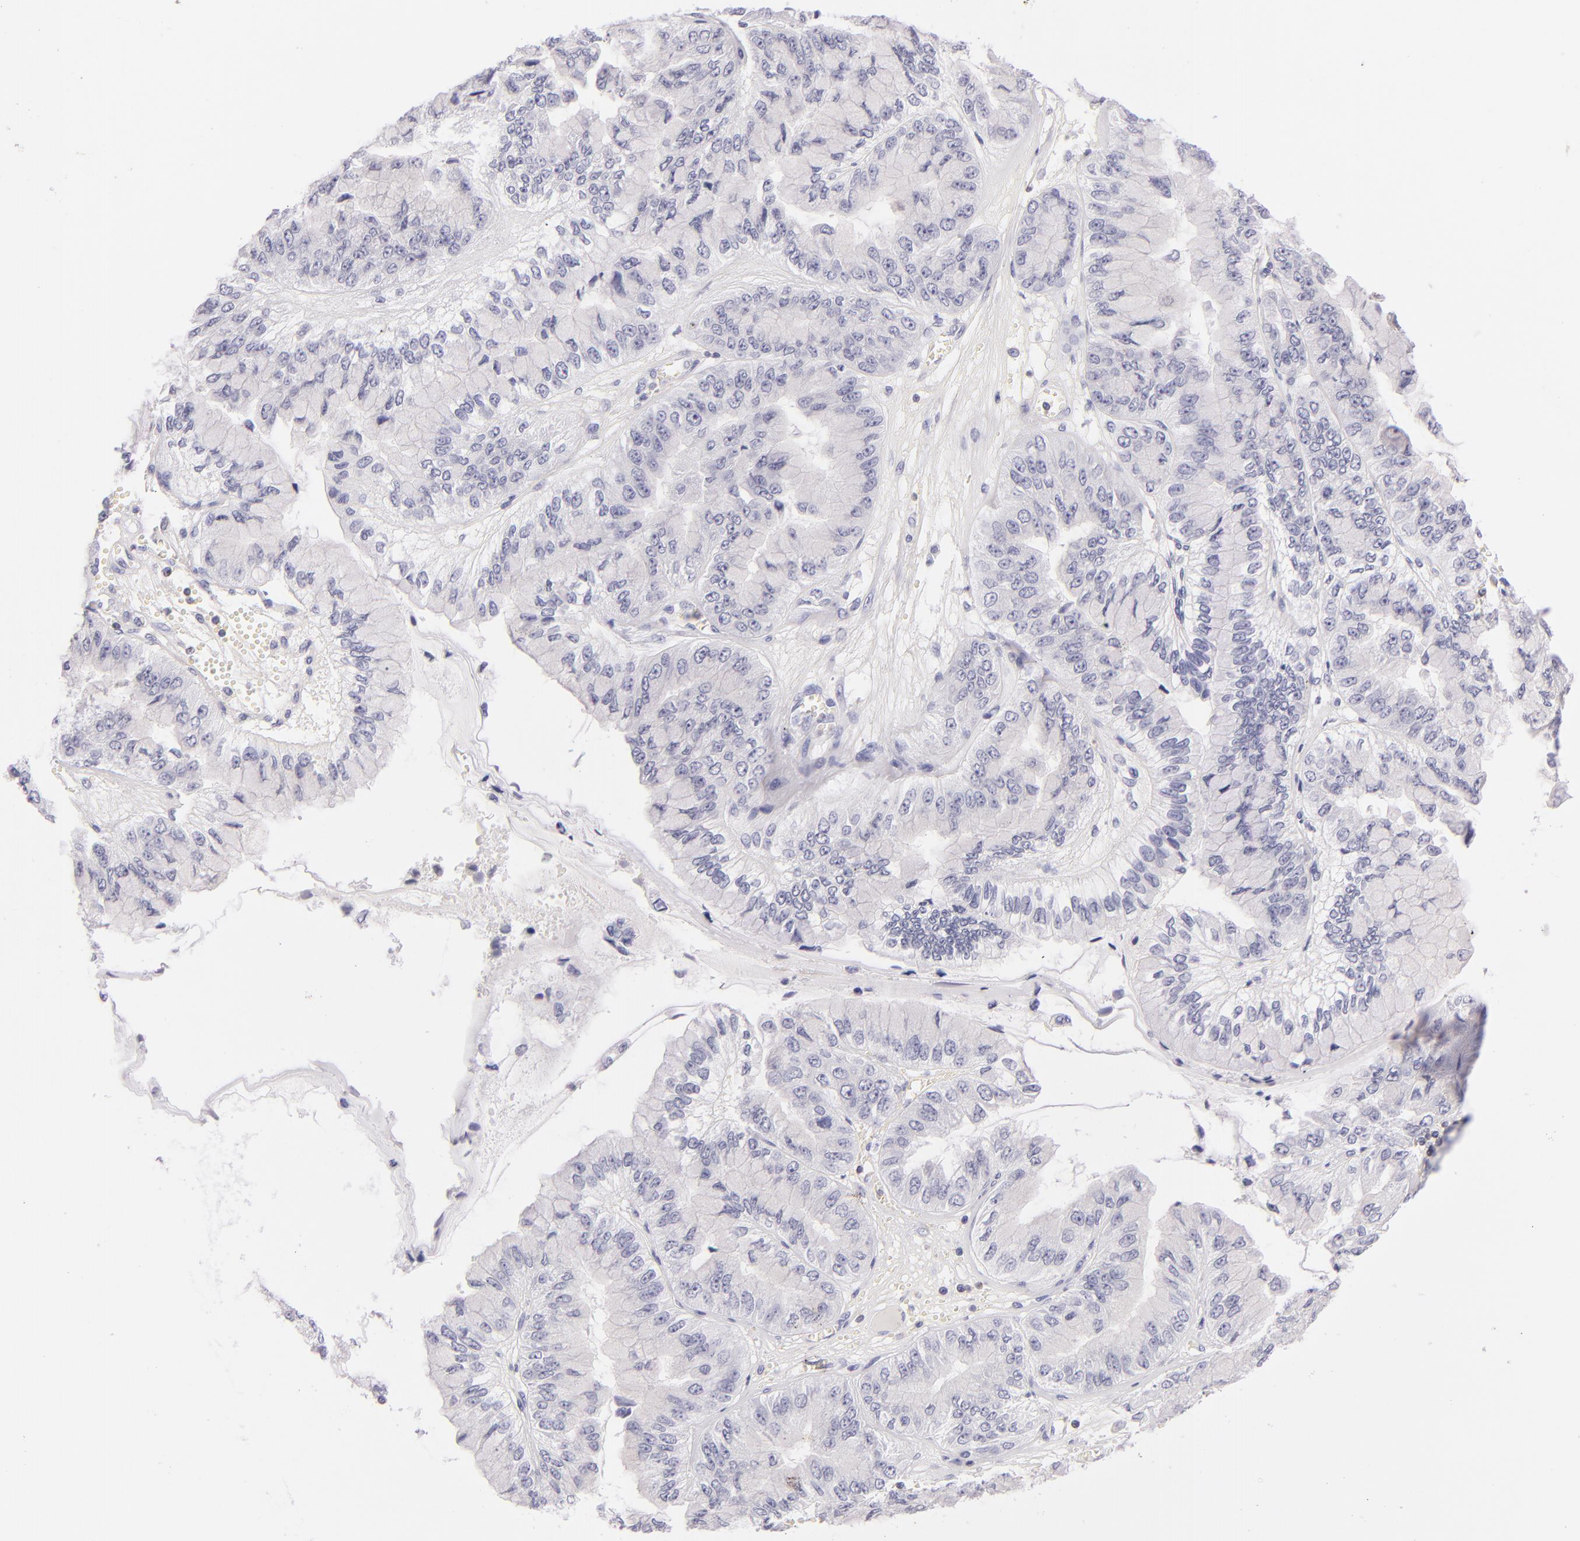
{"staining": {"intensity": "negative", "quantity": "none", "location": "none"}, "tissue": "liver cancer", "cell_type": "Tumor cells", "image_type": "cancer", "snomed": [{"axis": "morphology", "description": "Cholangiocarcinoma"}, {"axis": "topography", "description": "Liver"}], "caption": "A micrograph of human liver cancer (cholangiocarcinoma) is negative for staining in tumor cells.", "gene": "CD48", "patient": {"sex": "female", "age": 79}}